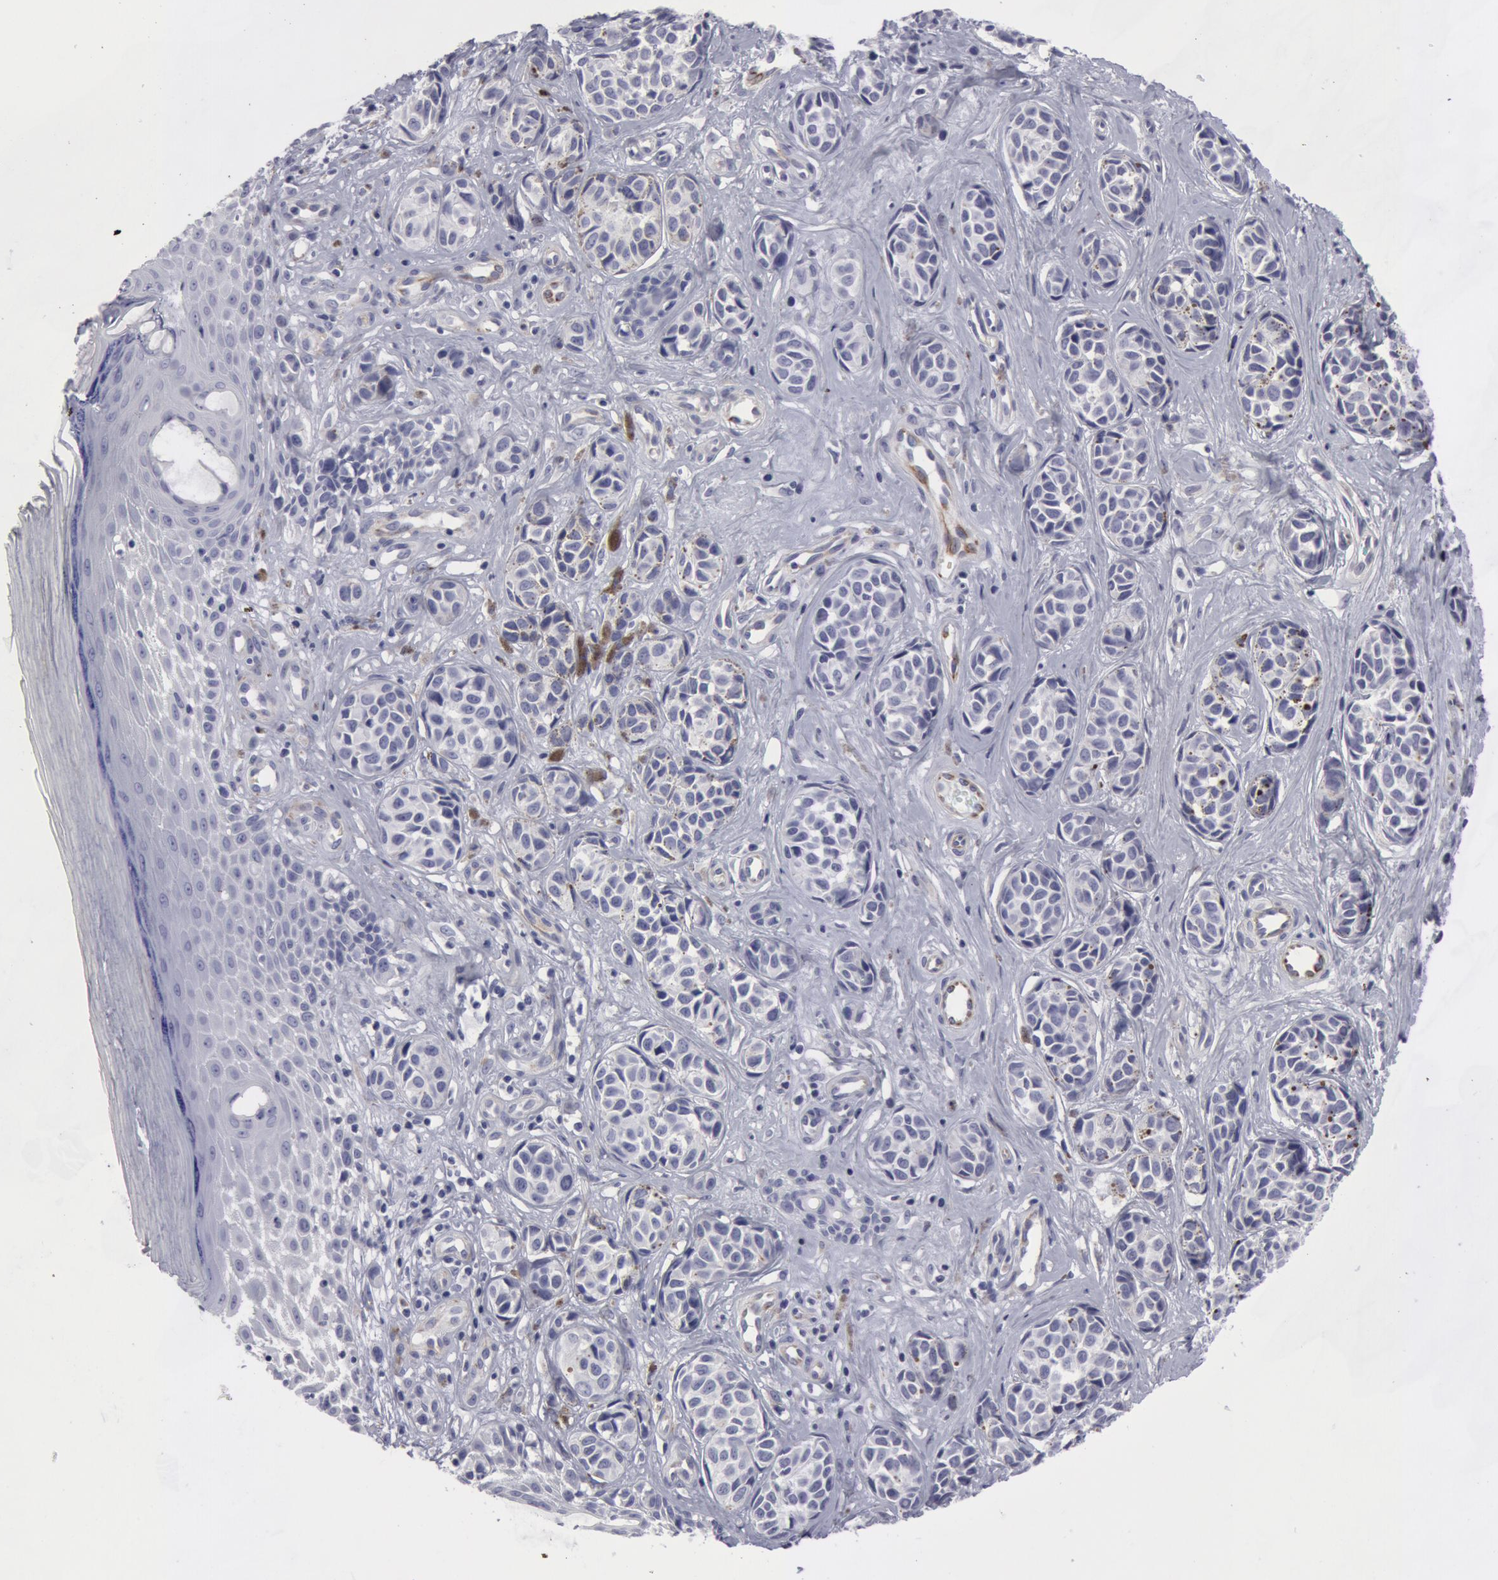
{"staining": {"intensity": "negative", "quantity": "none", "location": "none"}, "tissue": "melanoma", "cell_type": "Tumor cells", "image_type": "cancer", "snomed": [{"axis": "morphology", "description": "Malignant melanoma, NOS"}, {"axis": "topography", "description": "Skin"}], "caption": "Micrograph shows no protein staining in tumor cells of melanoma tissue.", "gene": "SMC1B", "patient": {"sex": "male", "age": 79}}